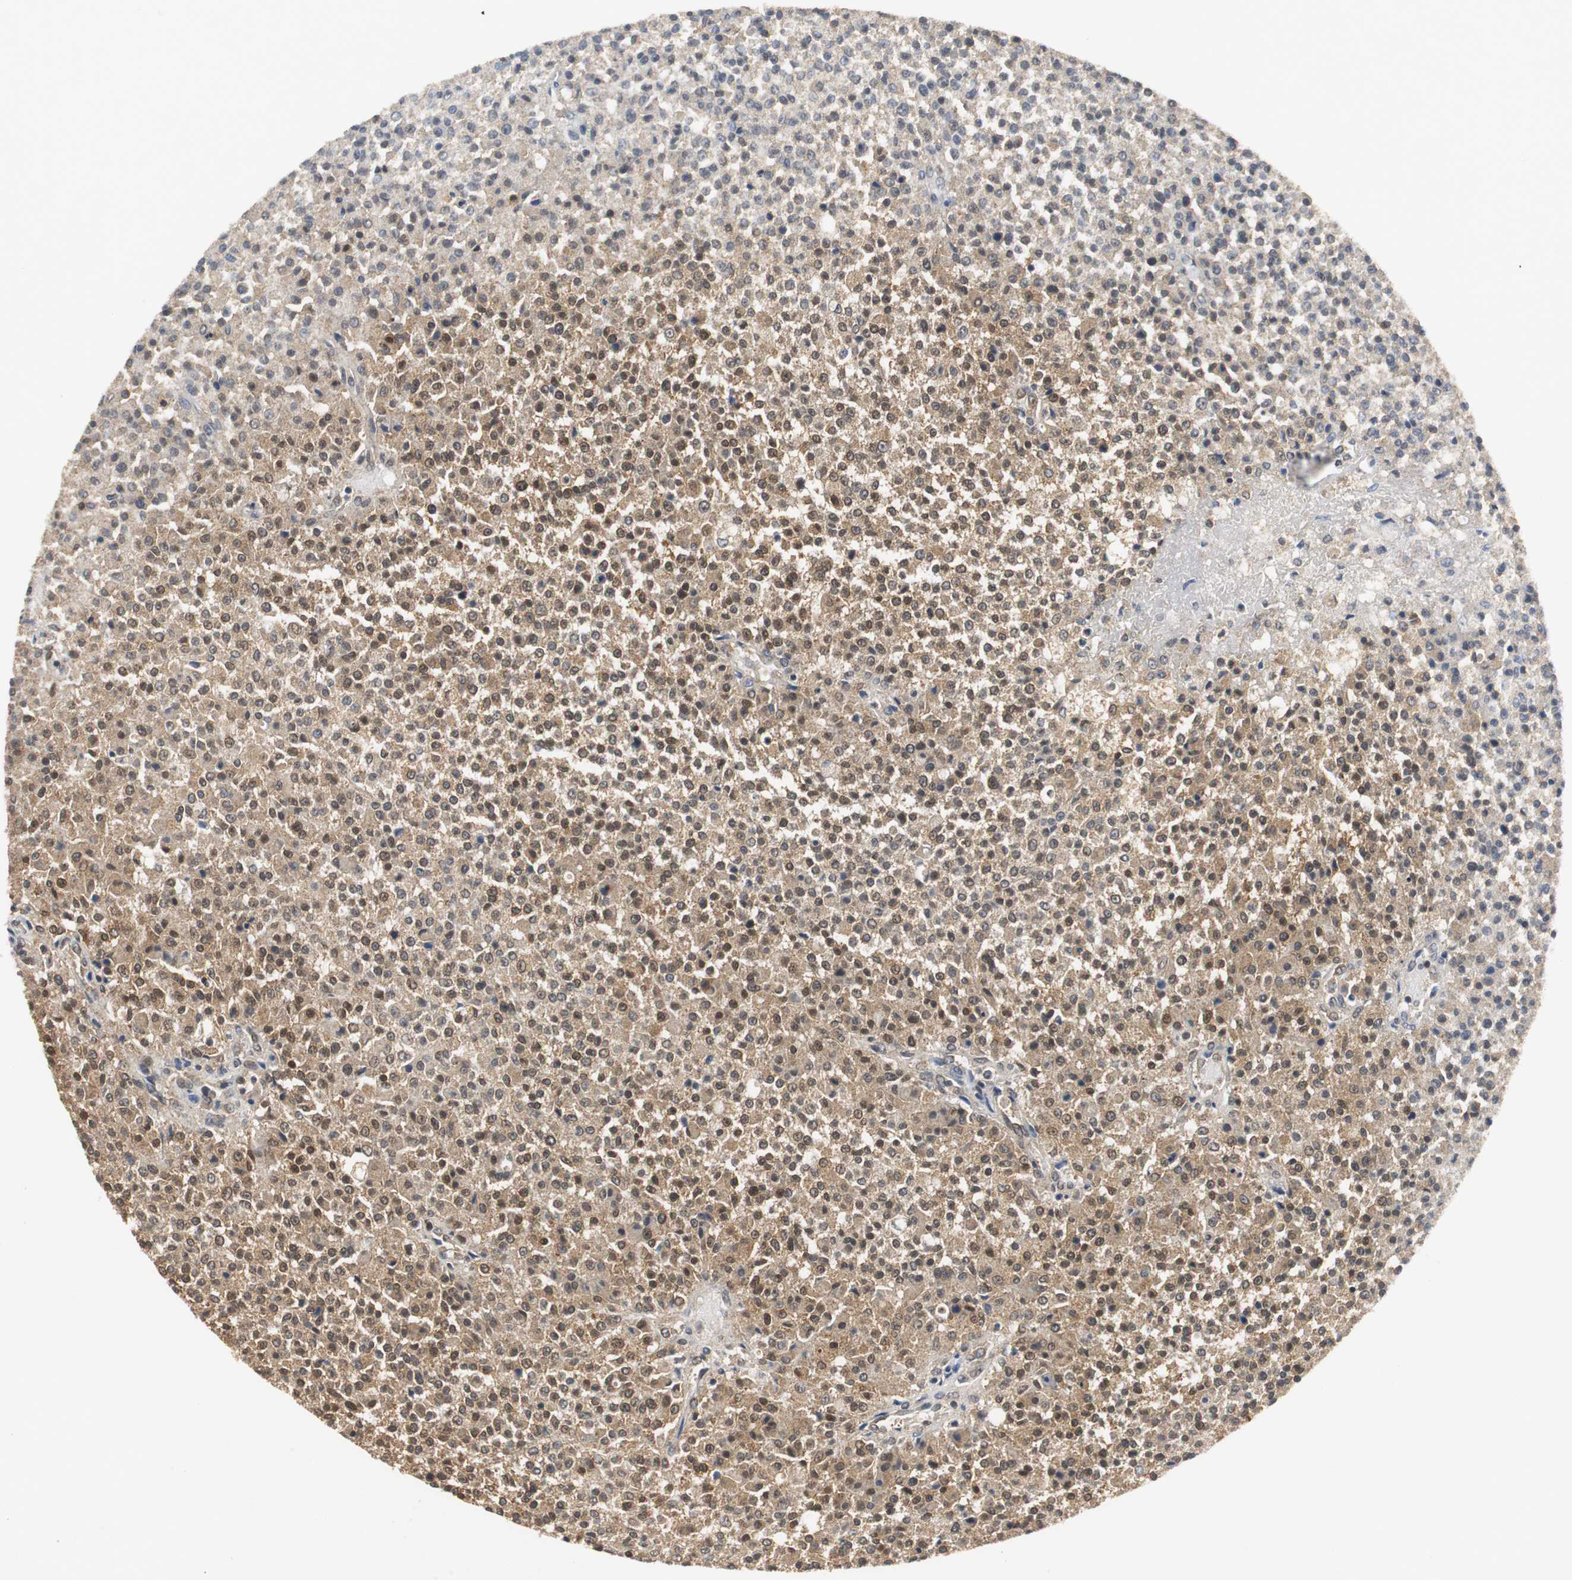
{"staining": {"intensity": "weak", "quantity": ">75%", "location": "cytoplasmic/membranous"}, "tissue": "testis cancer", "cell_type": "Tumor cells", "image_type": "cancer", "snomed": [{"axis": "morphology", "description": "Seminoma, NOS"}, {"axis": "topography", "description": "Testis"}], "caption": "A photomicrograph of testis cancer stained for a protein demonstrates weak cytoplasmic/membranous brown staining in tumor cells.", "gene": "VBP1", "patient": {"sex": "male", "age": 59}}